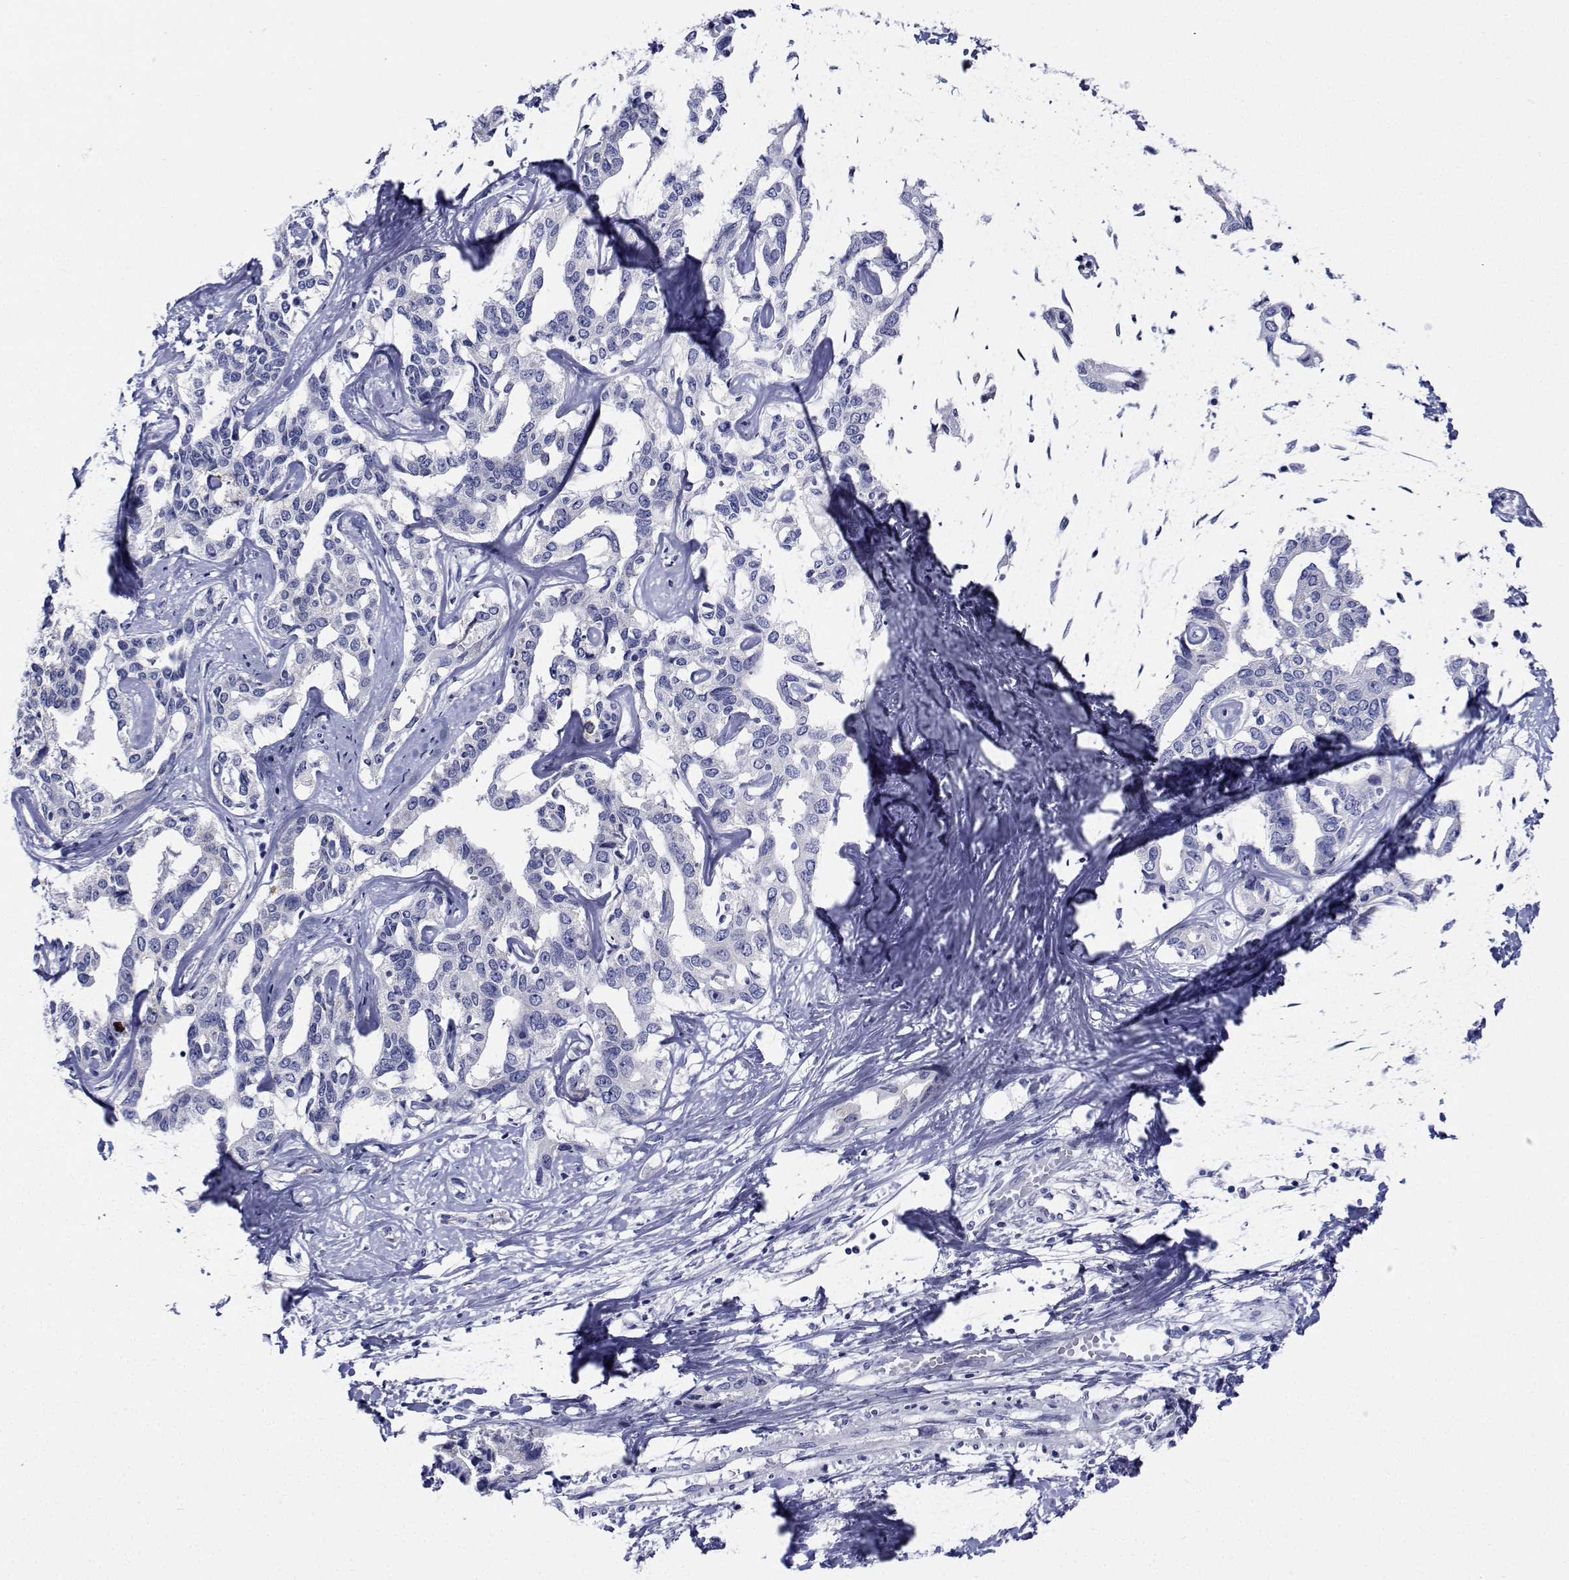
{"staining": {"intensity": "negative", "quantity": "none", "location": "none"}, "tissue": "liver cancer", "cell_type": "Tumor cells", "image_type": "cancer", "snomed": [{"axis": "morphology", "description": "Cholangiocarcinoma"}, {"axis": "topography", "description": "Liver"}], "caption": "This is an IHC photomicrograph of liver cholangiocarcinoma. There is no staining in tumor cells.", "gene": "CDHR3", "patient": {"sex": "male", "age": 59}}